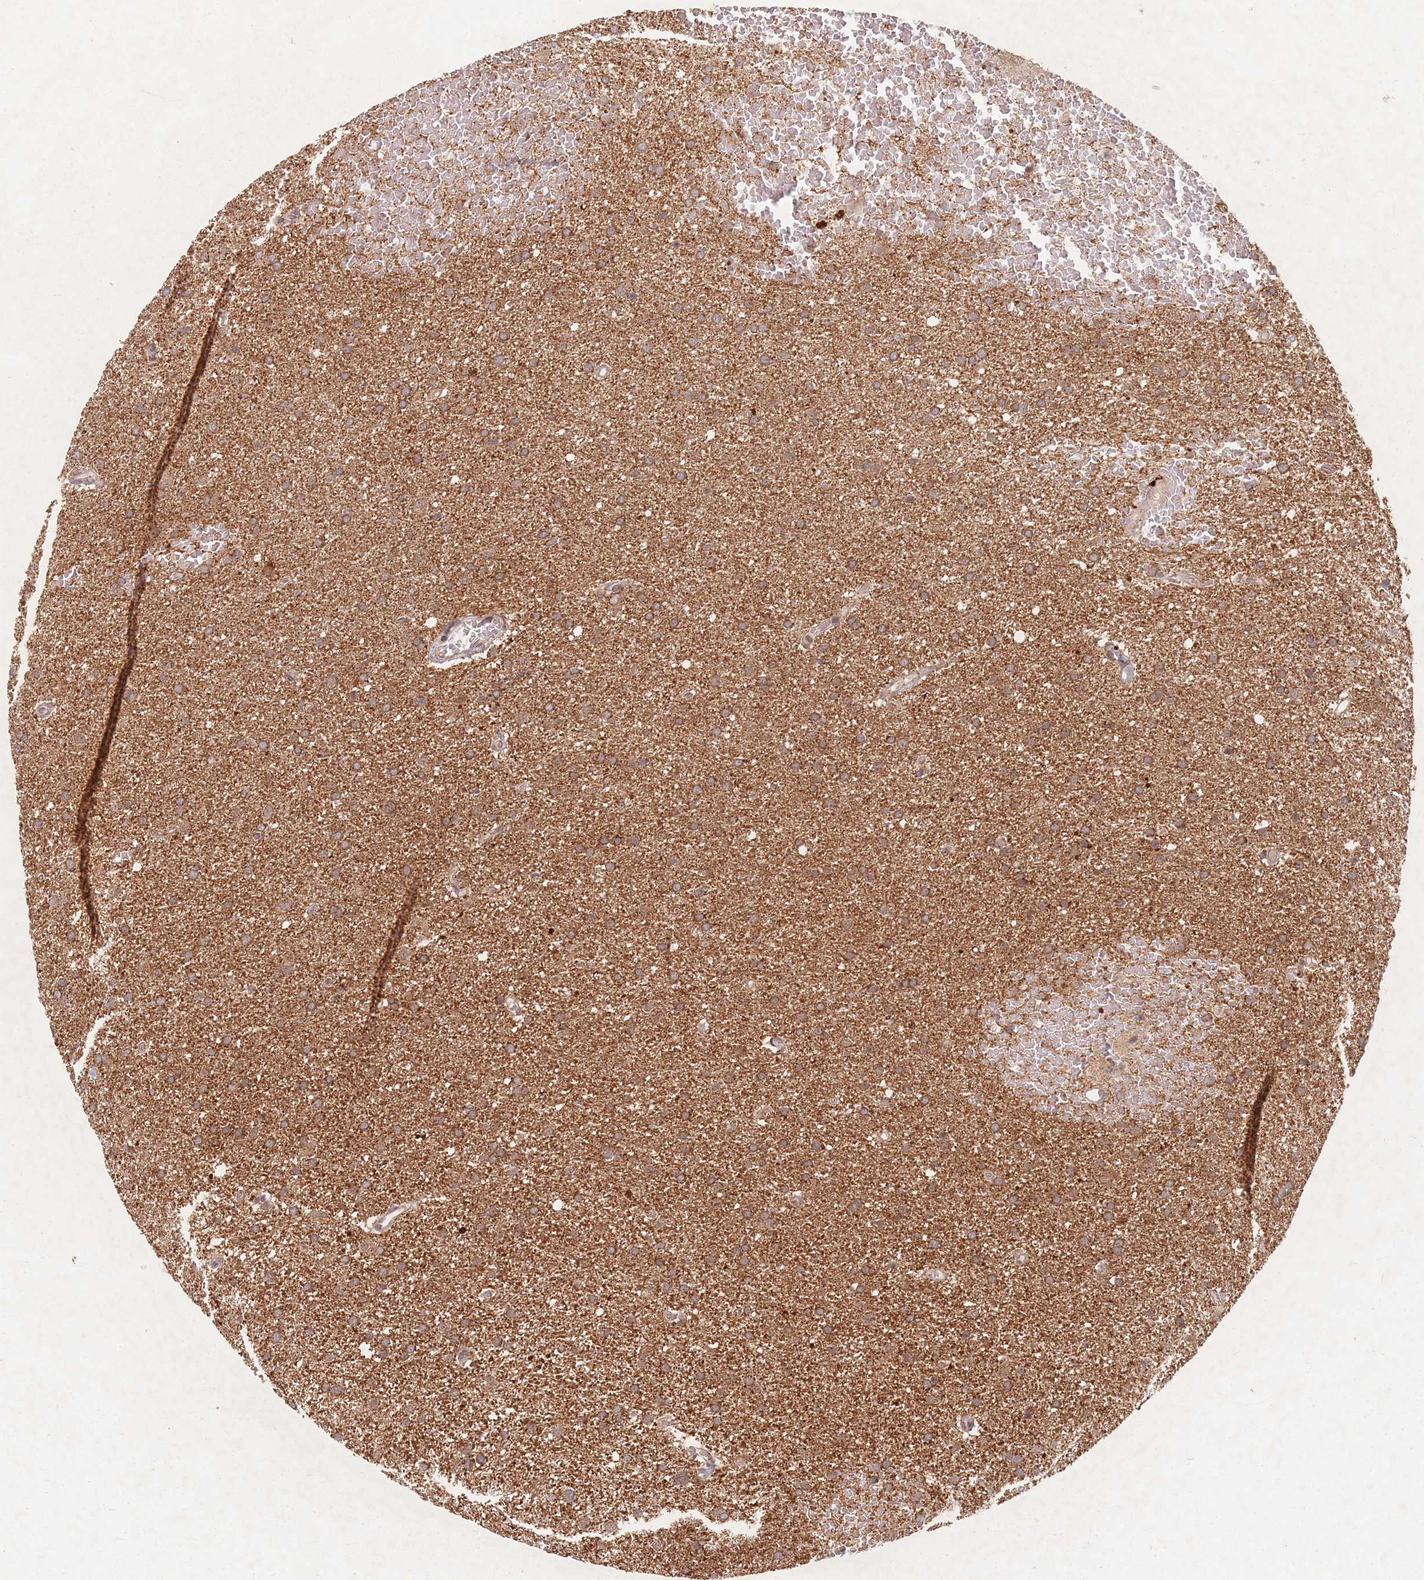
{"staining": {"intensity": "moderate", "quantity": ">75%", "location": "cytoplasmic/membranous"}, "tissue": "glioma", "cell_type": "Tumor cells", "image_type": "cancer", "snomed": [{"axis": "morphology", "description": "Glioma, malignant, High grade"}, {"axis": "topography", "description": "Cerebral cortex"}], "caption": "An IHC image of tumor tissue is shown. Protein staining in brown labels moderate cytoplasmic/membranous positivity in glioma within tumor cells.", "gene": "RADX", "patient": {"sex": "female", "age": 36}}